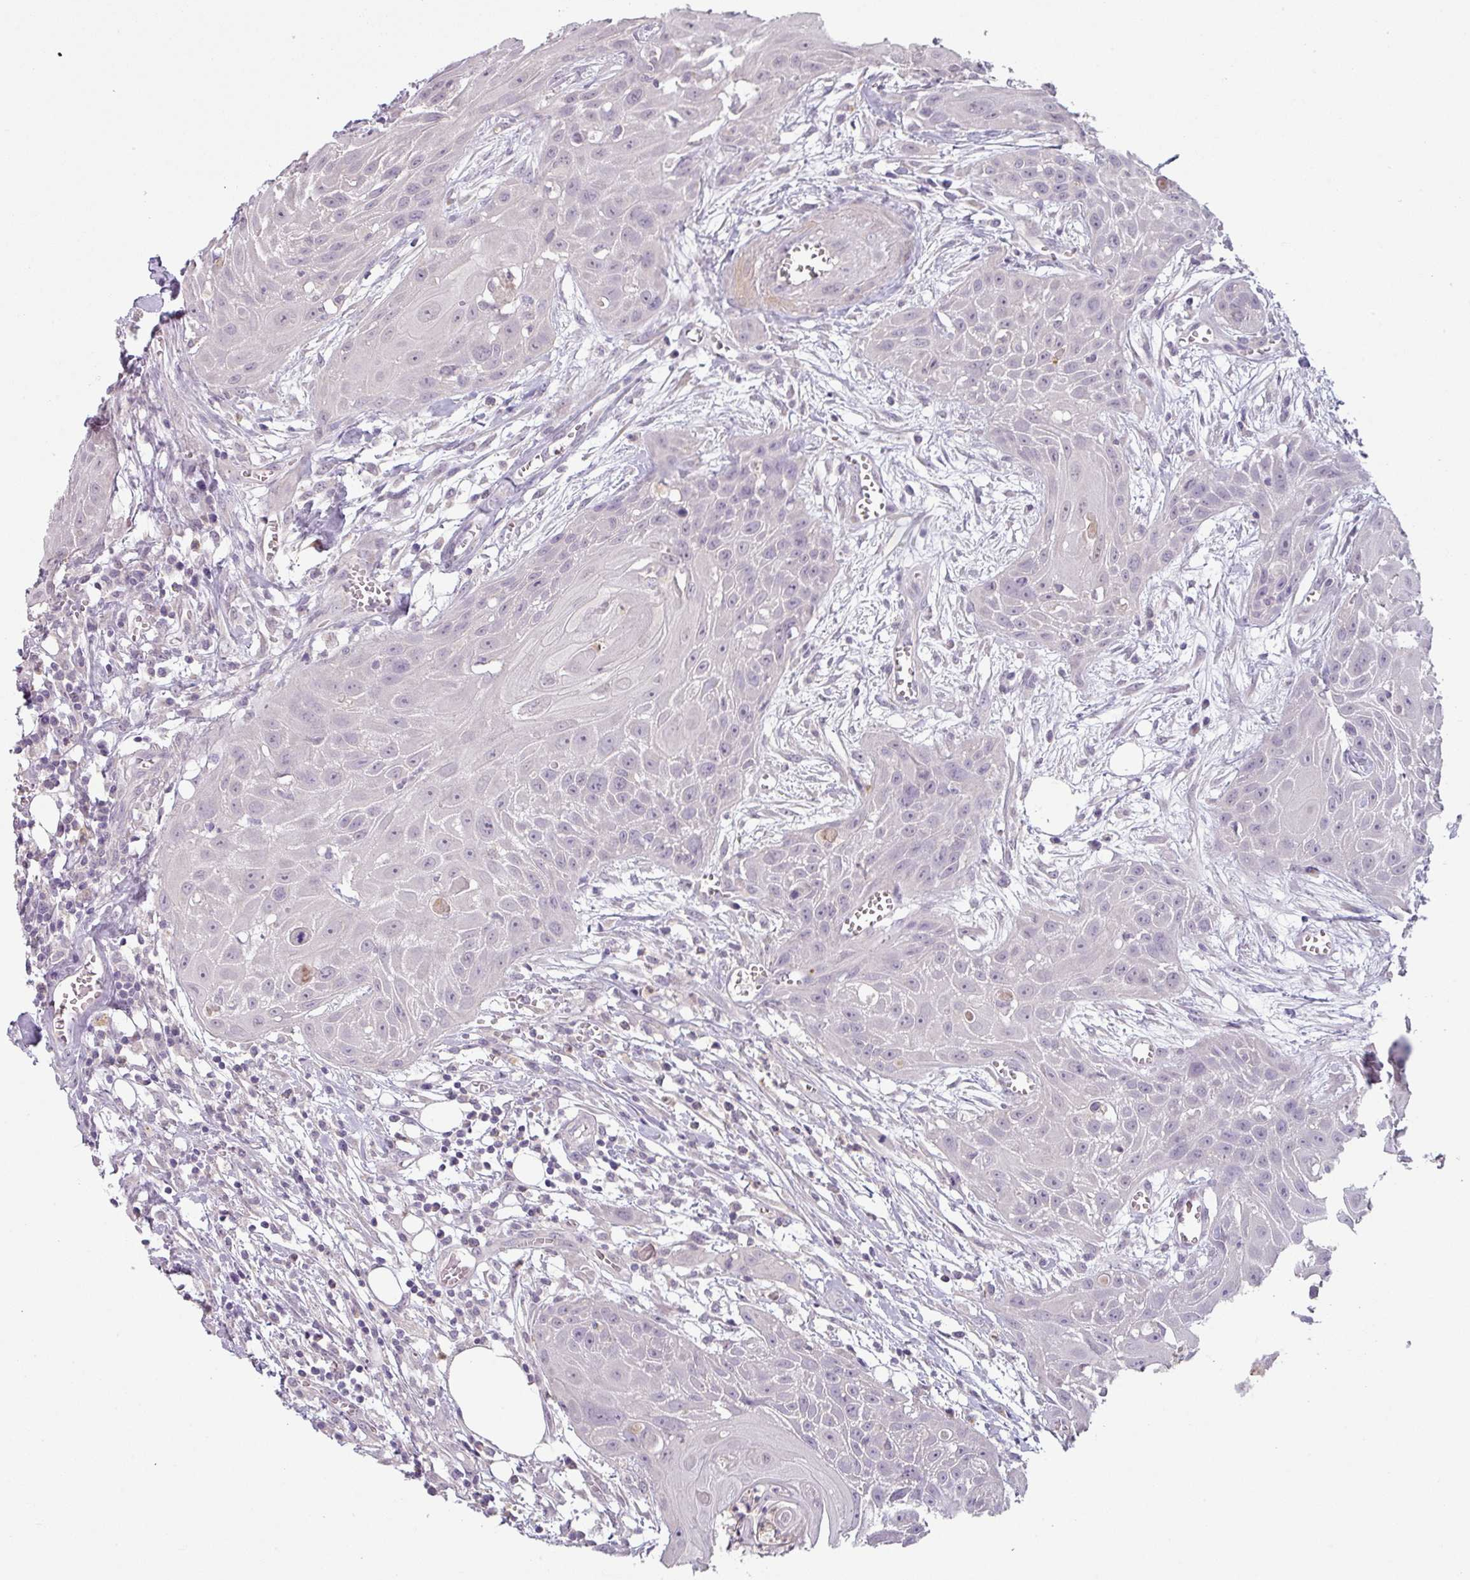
{"staining": {"intensity": "negative", "quantity": "none", "location": "none"}, "tissue": "head and neck cancer", "cell_type": "Tumor cells", "image_type": "cancer", "snomed": [{"axis": "morphology", "description": "Squamous cell carcinoma, NOS"}, {"axis": "topography", "description": "Lymph node"}, {"axis": "topography", "description": "Salivary gland"}, {"axis": "topography", "description": "Head-Neck"}], "caption": "Immunohistochemical staining of human head and neck squamous cell carcinoma reveals no significant staining in tumor cells.", "gene": "MAGEC3", "patient": {"sex": "female", "age": 74}}